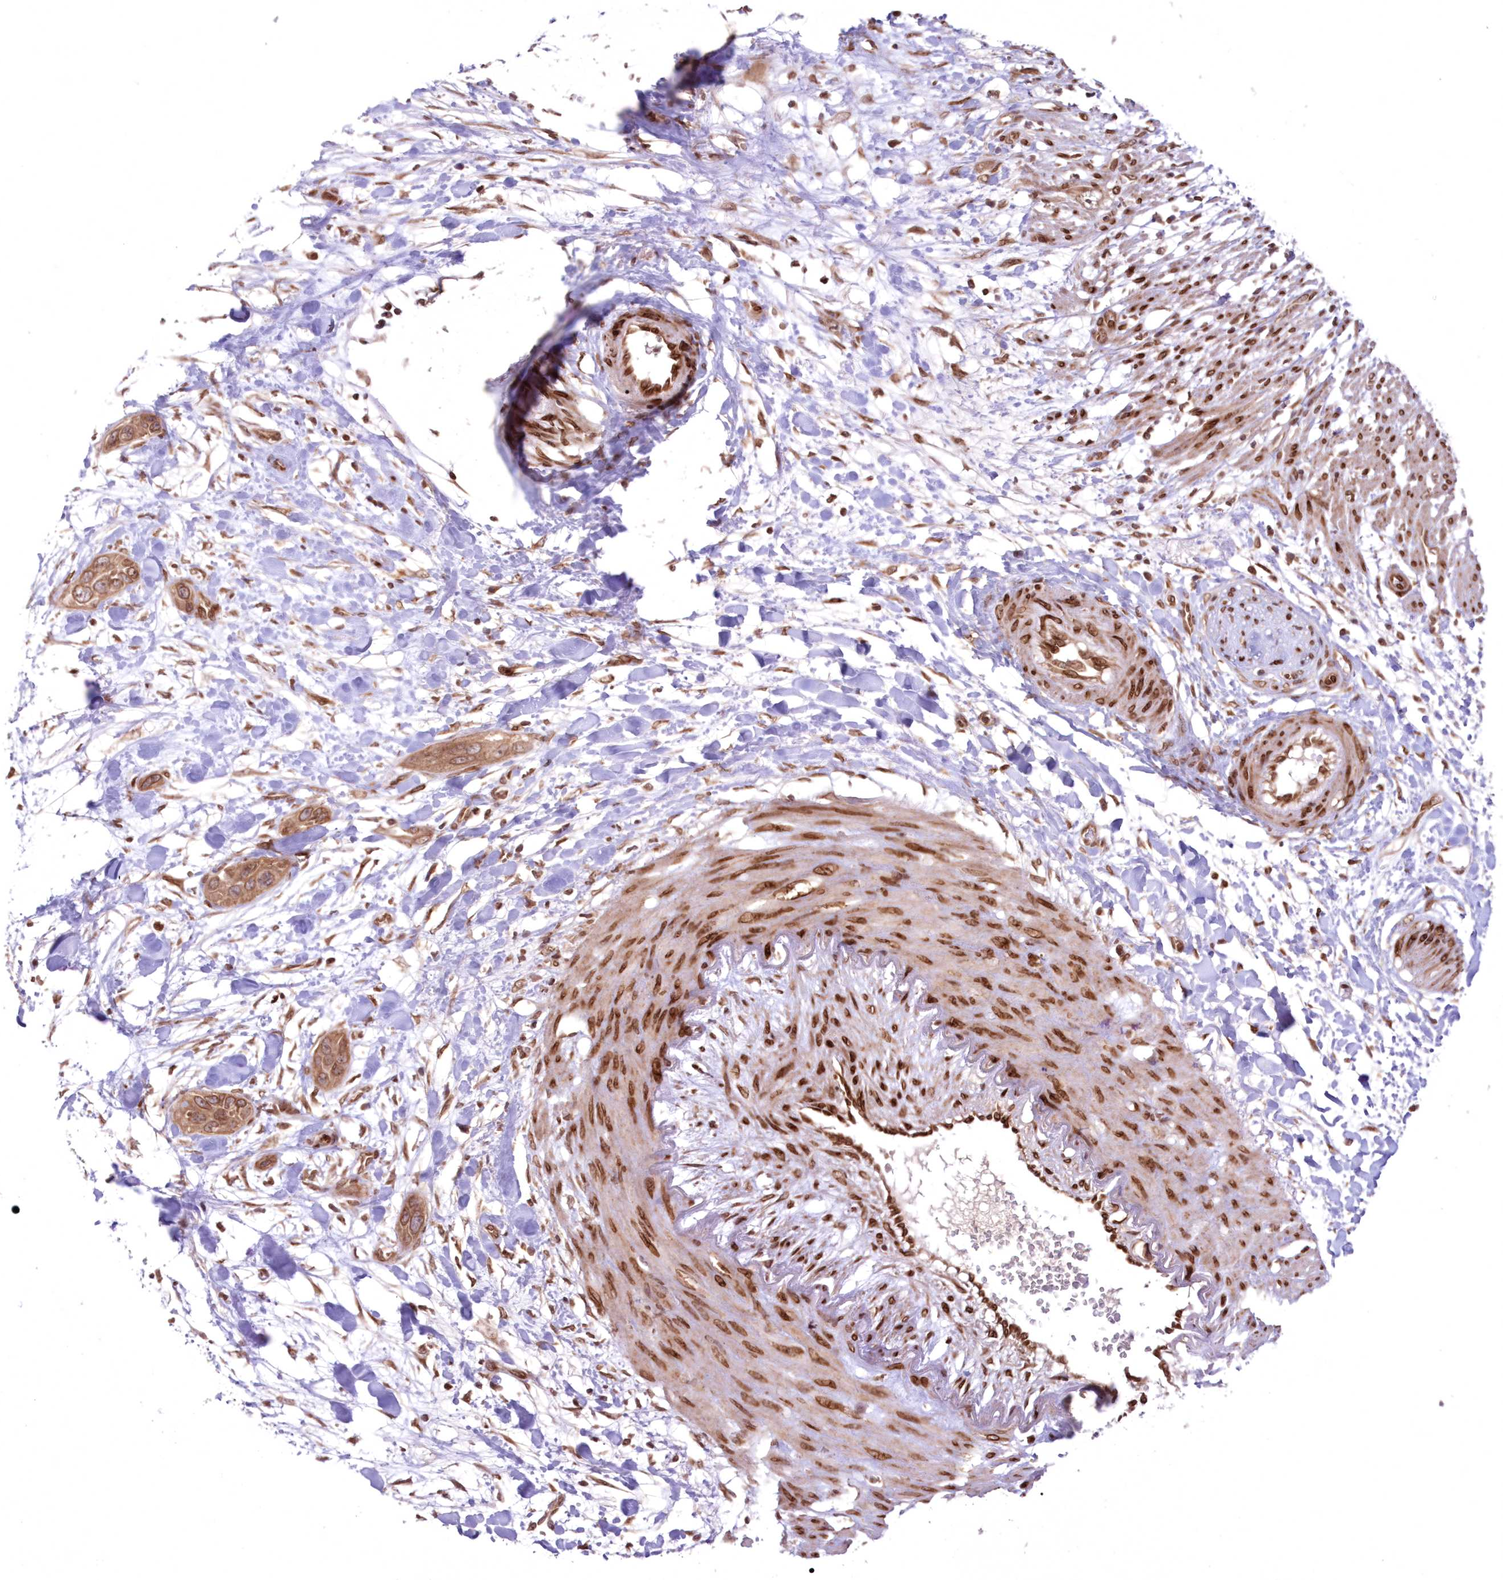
{"staining": {"intensity": "moderate", "quantity": ">75%", "location": "cytoplasmic/membranous,nuclear"}, "tissue": "pancreatic cancer", "cell_type": "Tumor cells", "image_type": "cancer", "snomed": [{"axis": "morphology", "description": "Adenocarcinoma, NOS"}, {"axis": "topography", "description": "Pancreas"}], "caption": "DAB immunohistochemical staining of human pancreatic adenocarcinoma exhibits moderate cytoplasmic/membranous and nuclear protein expression in about >75% of tumor cells. The protein is shown in brown color, while the nuclei are stained blue.", "gene": "DNAJC27", "patient": {"sex": "female", "age": 60}}